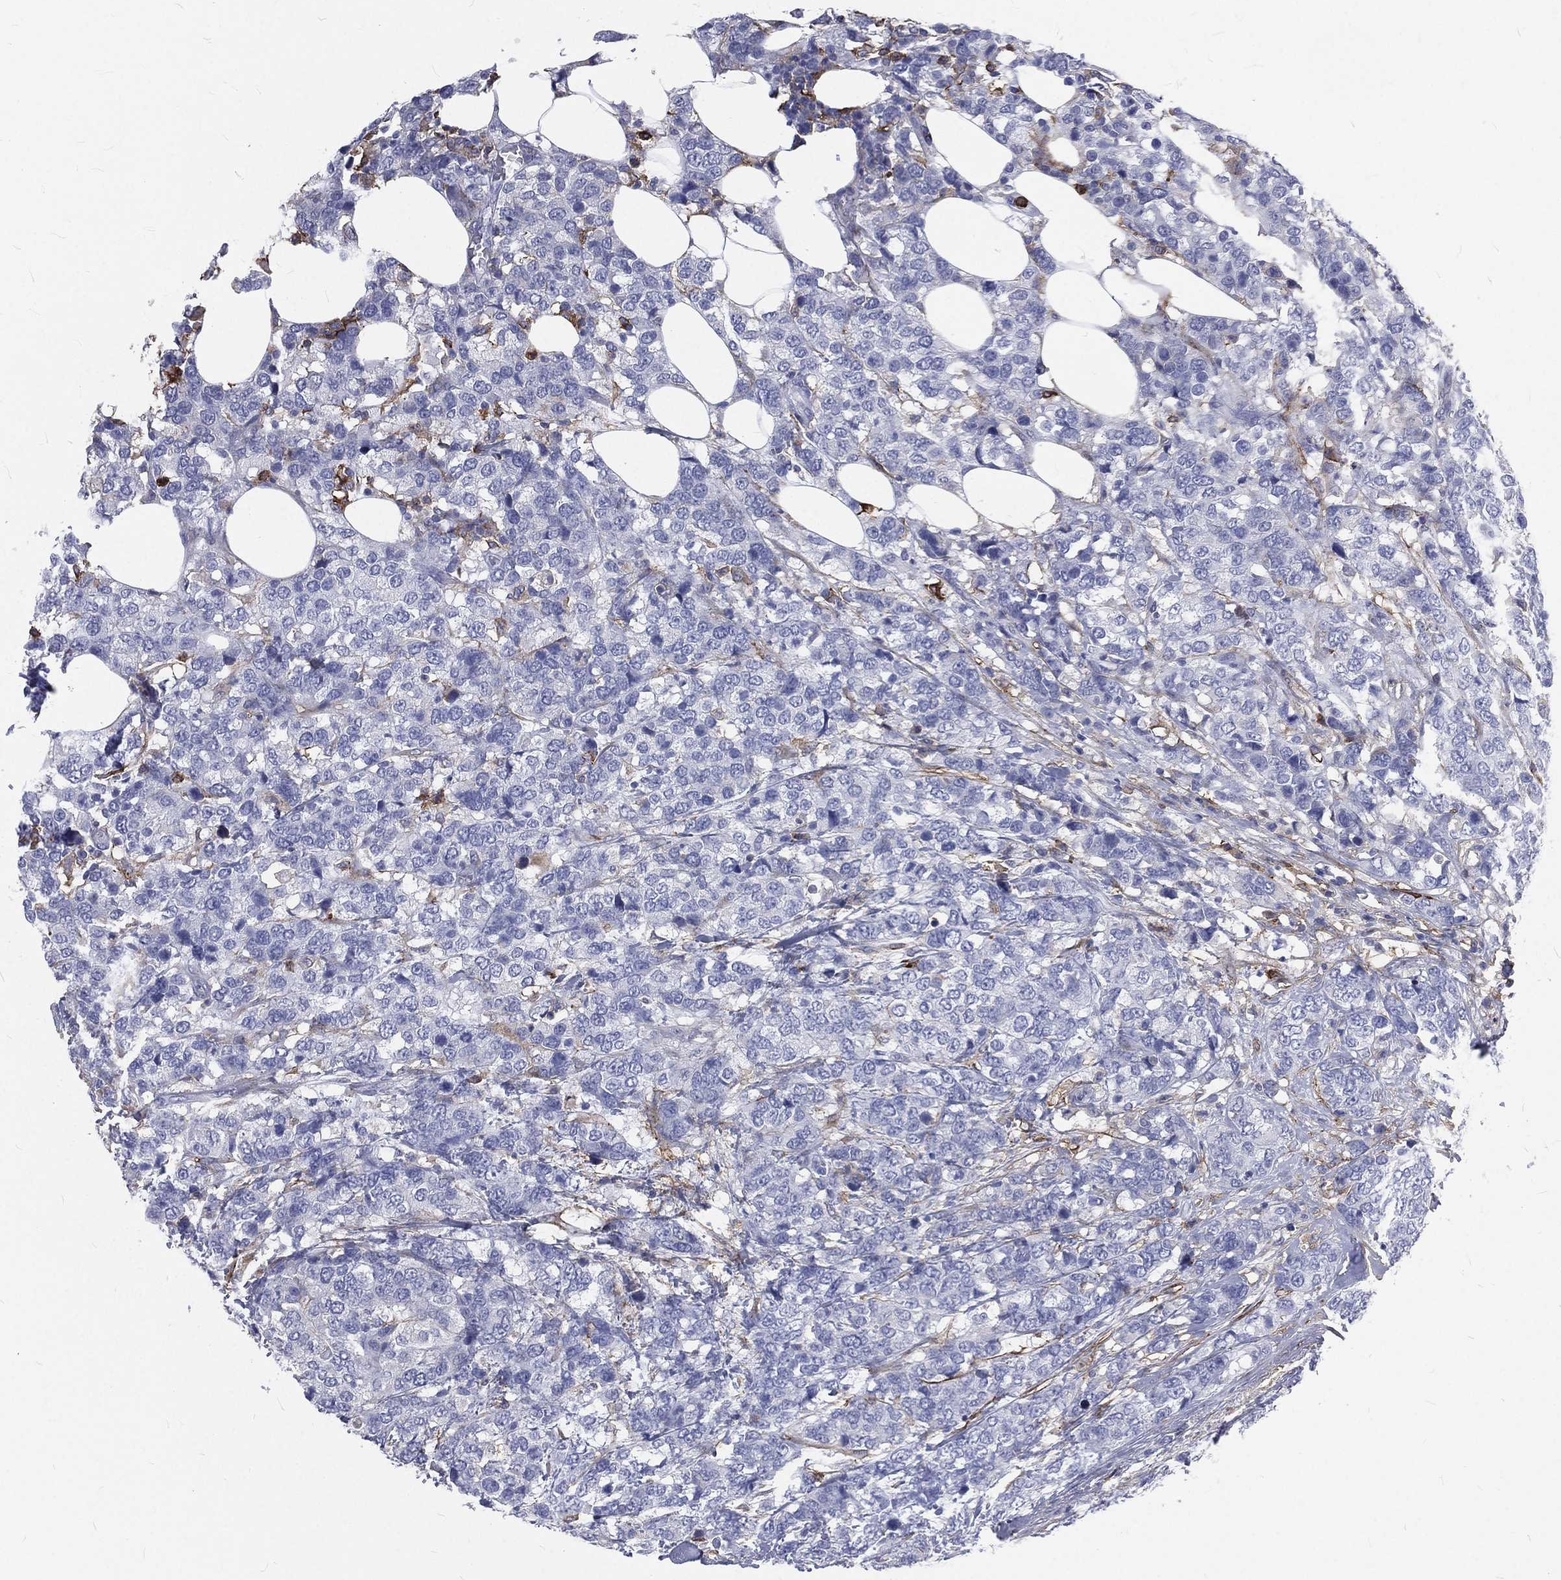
{"staining": {"intensity": "negative", "quantity": "none", "location": "none"}, "tissue": "breast cancer", "cell_type": "Tumor cells", "image_type": "cancer", "snomed": [{"axis": "morphology", "description": "Lobular carcinoma"}, {"axis": "topography", "description": "Breast"}], "caption": "This is a photomicrograph of immunohistochemistry (IHC) staining of breast cancer, which shows no expression in tumor cells. The staining was performed using DAB (3,3'-diaminobenzidine) to visualize the protein expression in brown, while the nuclei were stained in blue with hematoxylin (Magnification: 20x).", "gene": "BASP1", "patient": {"sex": "female", "age": 59}}